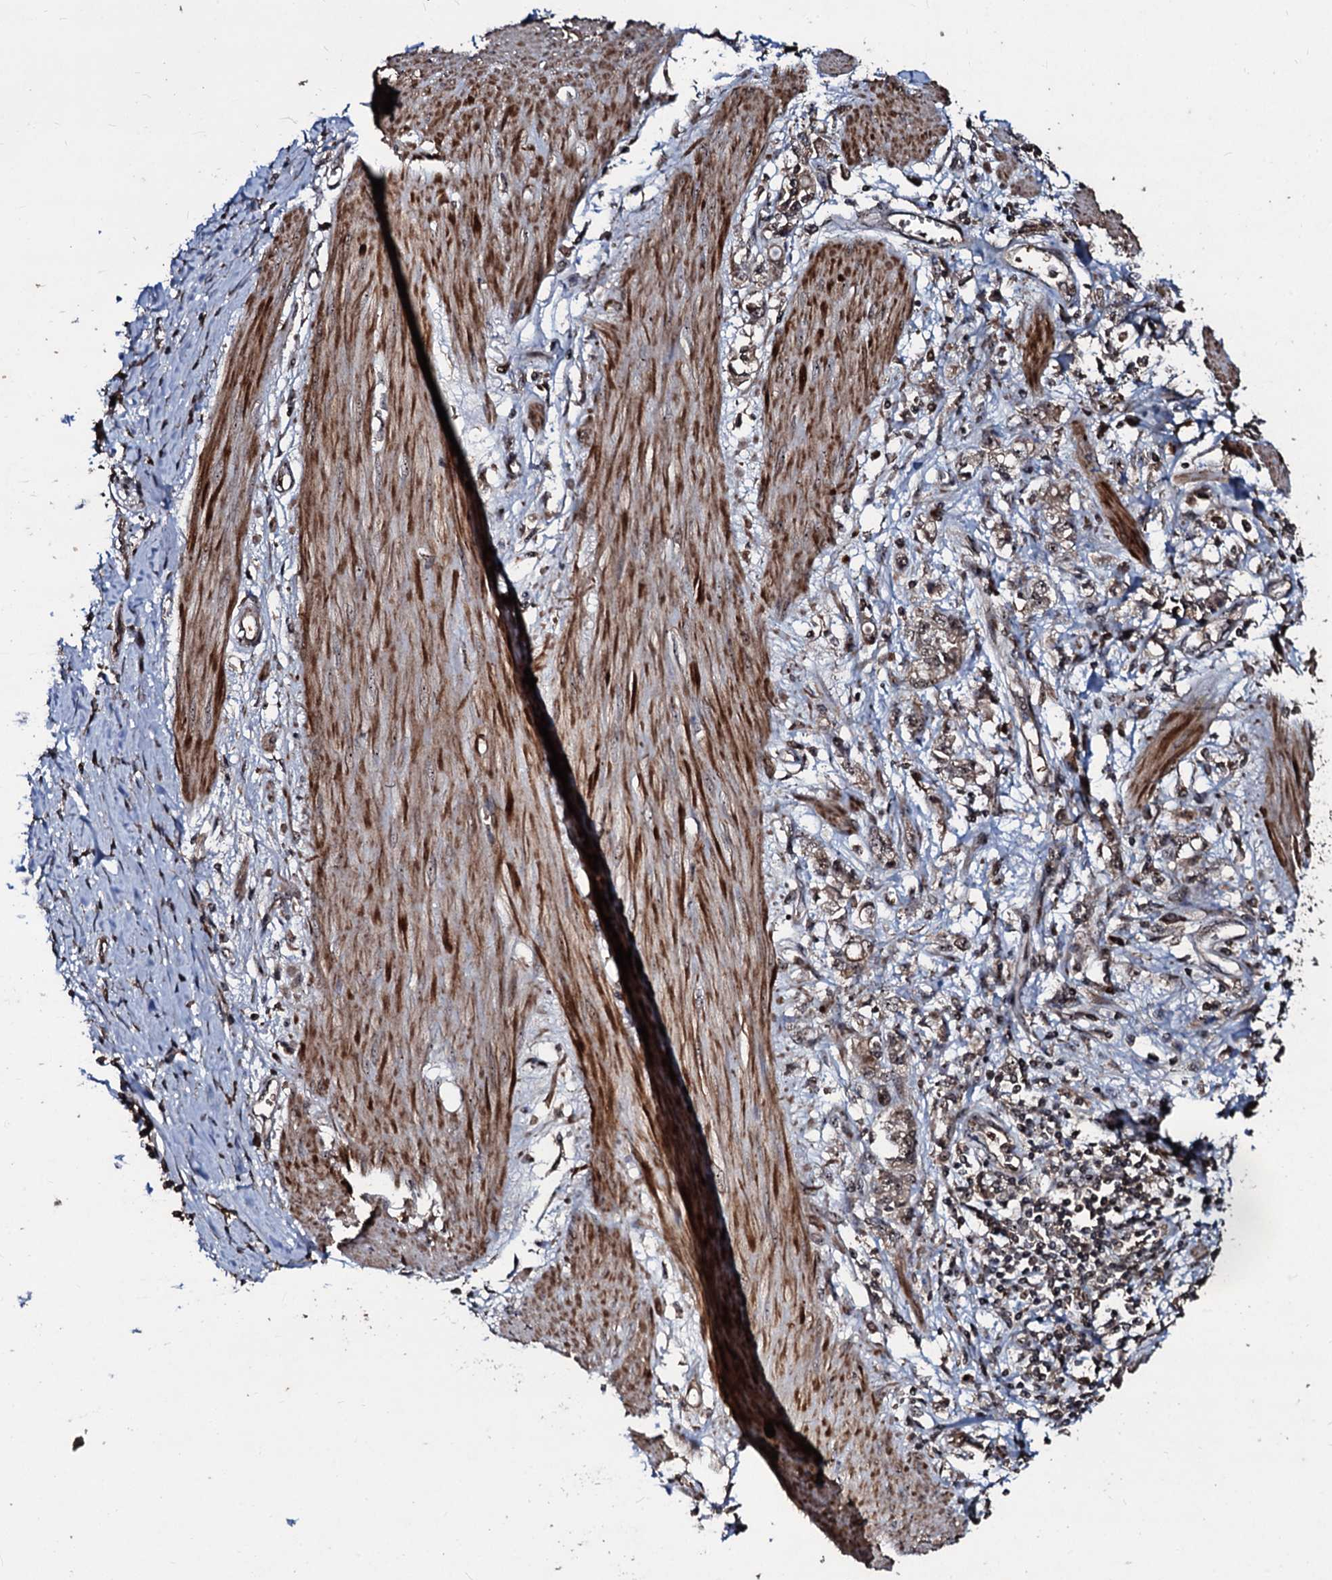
{"staining": {"intensity": "weak", "quantity": ">75%", "location": "cytoplasmic/membranous,nuclear"}, "tissue": "stomach cancer", "cell_type": "Tumor cells", "image_type": "cancer", "snomed": [{"axis": "morphology", "description": "Adenocarcinoma, NOS"}, {"axis": "topography", "description": "Stomach"}], "caption": "Immunohistochemistry staining of stomach cancer (adenocarcinoma), which demonstrates low levels of weak cytoplasmic/membranous and nuclear positivity in about >75% of tumor cells indicating weak cytoplasmic/membranous and nuclear protein positivity. The staining was performed using DAB (3,3'-diaminobenzidine) (brown) for protein detection and nuclei were counterstained in hematoxylin (blue).", "gene": "SUPT7L", "patient": {"sex": "female", "age": 76}}